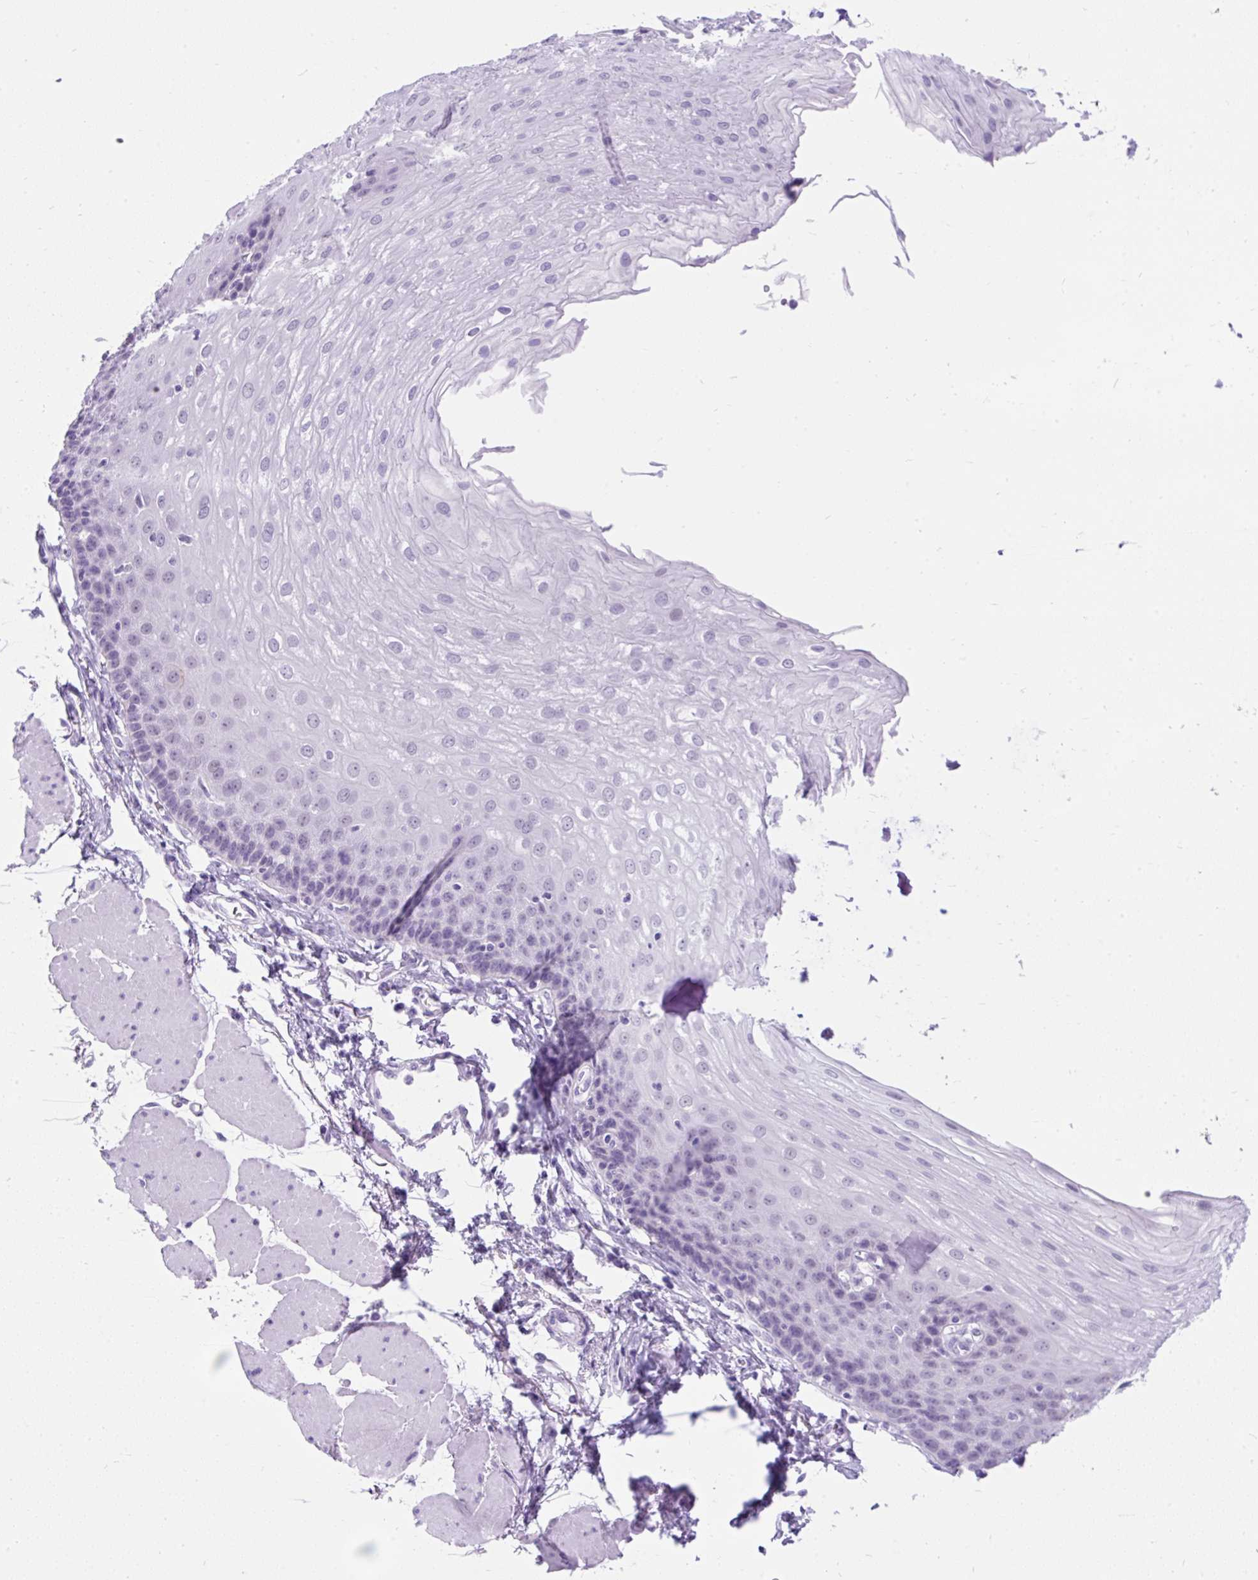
{"staining": {"intensity": "negative", "quantity": "none", "location": "none"}, "tissue": "esophagus", "cell_type": "Squamous epithelial cells", "image_type": "normal", "snomed": [{"axis": "morphology", "description": "Normal tissue, NOS"}, {"axis": "topography", "description": "Esophagus"}], "caption": "High power microscopy micrograph of an IHC image of normal esophagus, revealing no significant expression in squamous epithelial cells.", "gene": "SCGB1A1", "patient": {"sex": "female", "age": 81}}